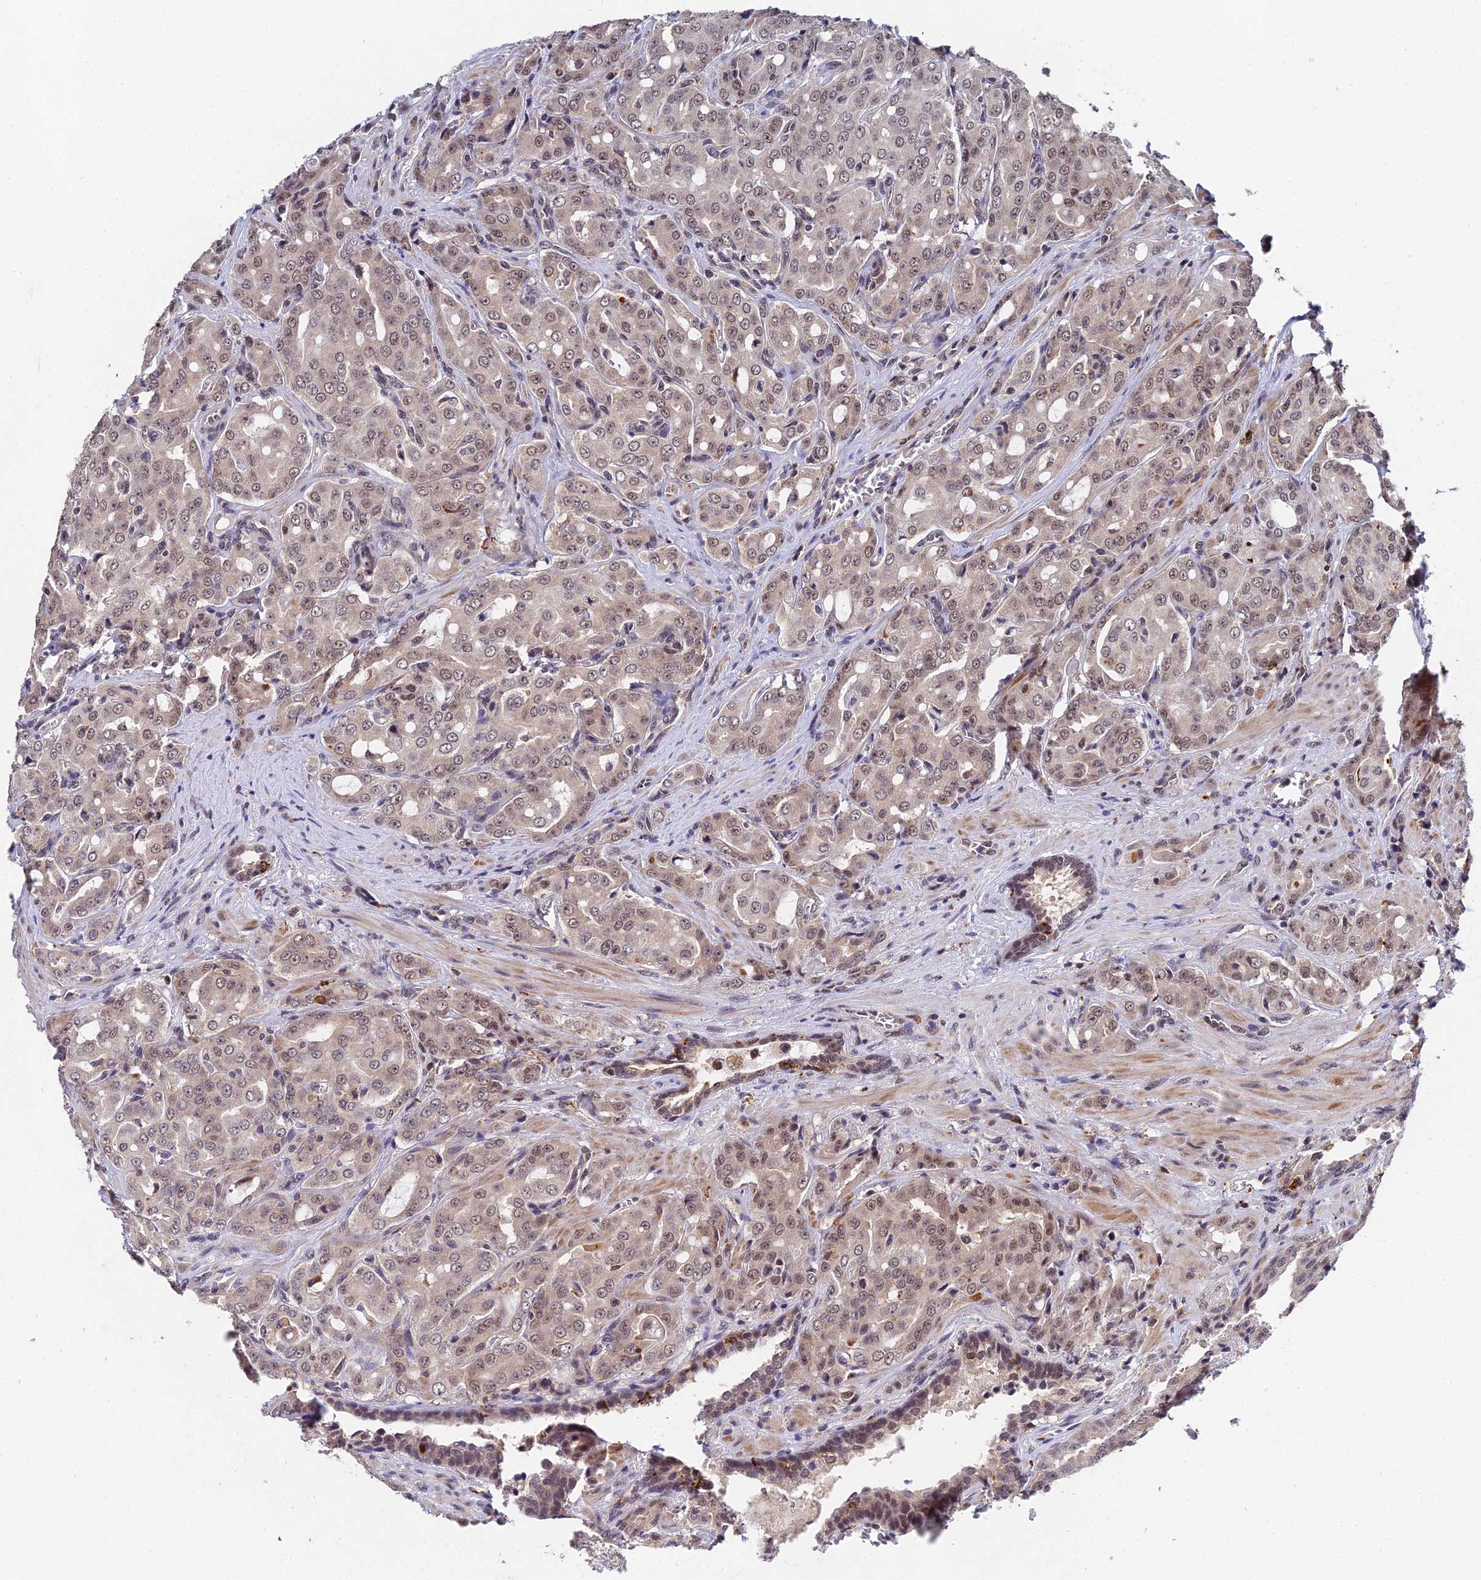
{"staining": {"intensity": "moderate", "quantity": ">75%", "location": "nuclear"}, "tissue": "prostate cancer", "cell_type": "Tumor cells", "image_type": "cancer", "snomed": [{"axis": "morphology", "description": "Adenocarcinoma, High grade"}, {"axis": "topography", "description": "Prostate"}], "caption": "Protein staining shows moderate nuclear staining in about >75% of tumor cells in high-grade adenocarcinoma (prostate).", "gene": "MAGOHB", "patient": {"sex": "male", "age": 68}}